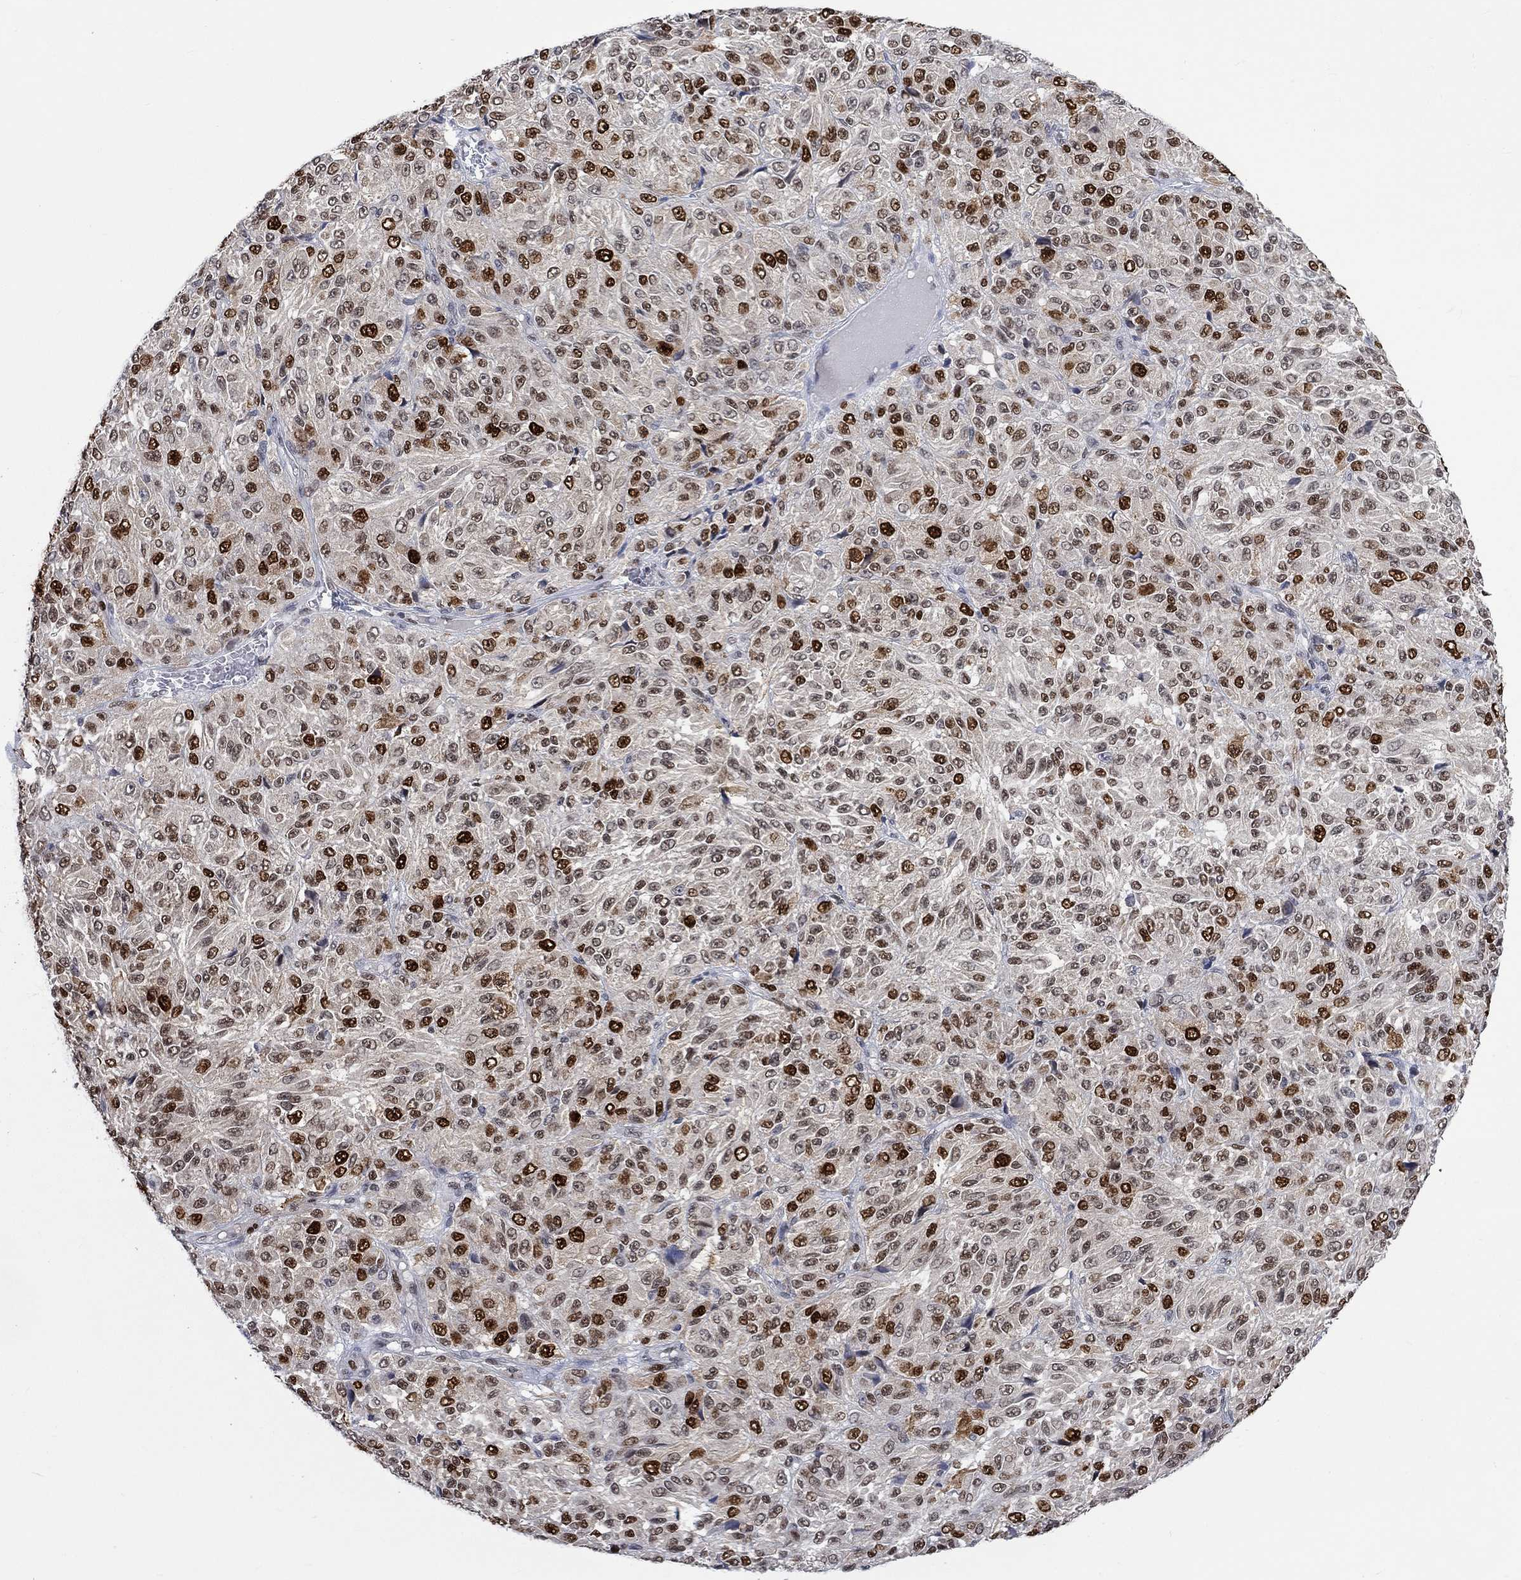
{"staining": {"intensity": "strong", "quantity": "<25%", "location": "nuclear"}, "tissue": "melanoma", "cell_type": "Tumor cells", "image_type": "cancer", "snomed": [{"axis": "morphology", "description": "Malignant melanoma, Metastatic site"}, {"axis": "topography", "description": "Brain"}], "caption": "Melanoma was stained to show a protein in brown. There is medium levels of strong nuclear positivity in about <25% of tumor cells.", "gene": "RAD54L2", "patient": {"sex": "female", "age": 56}}